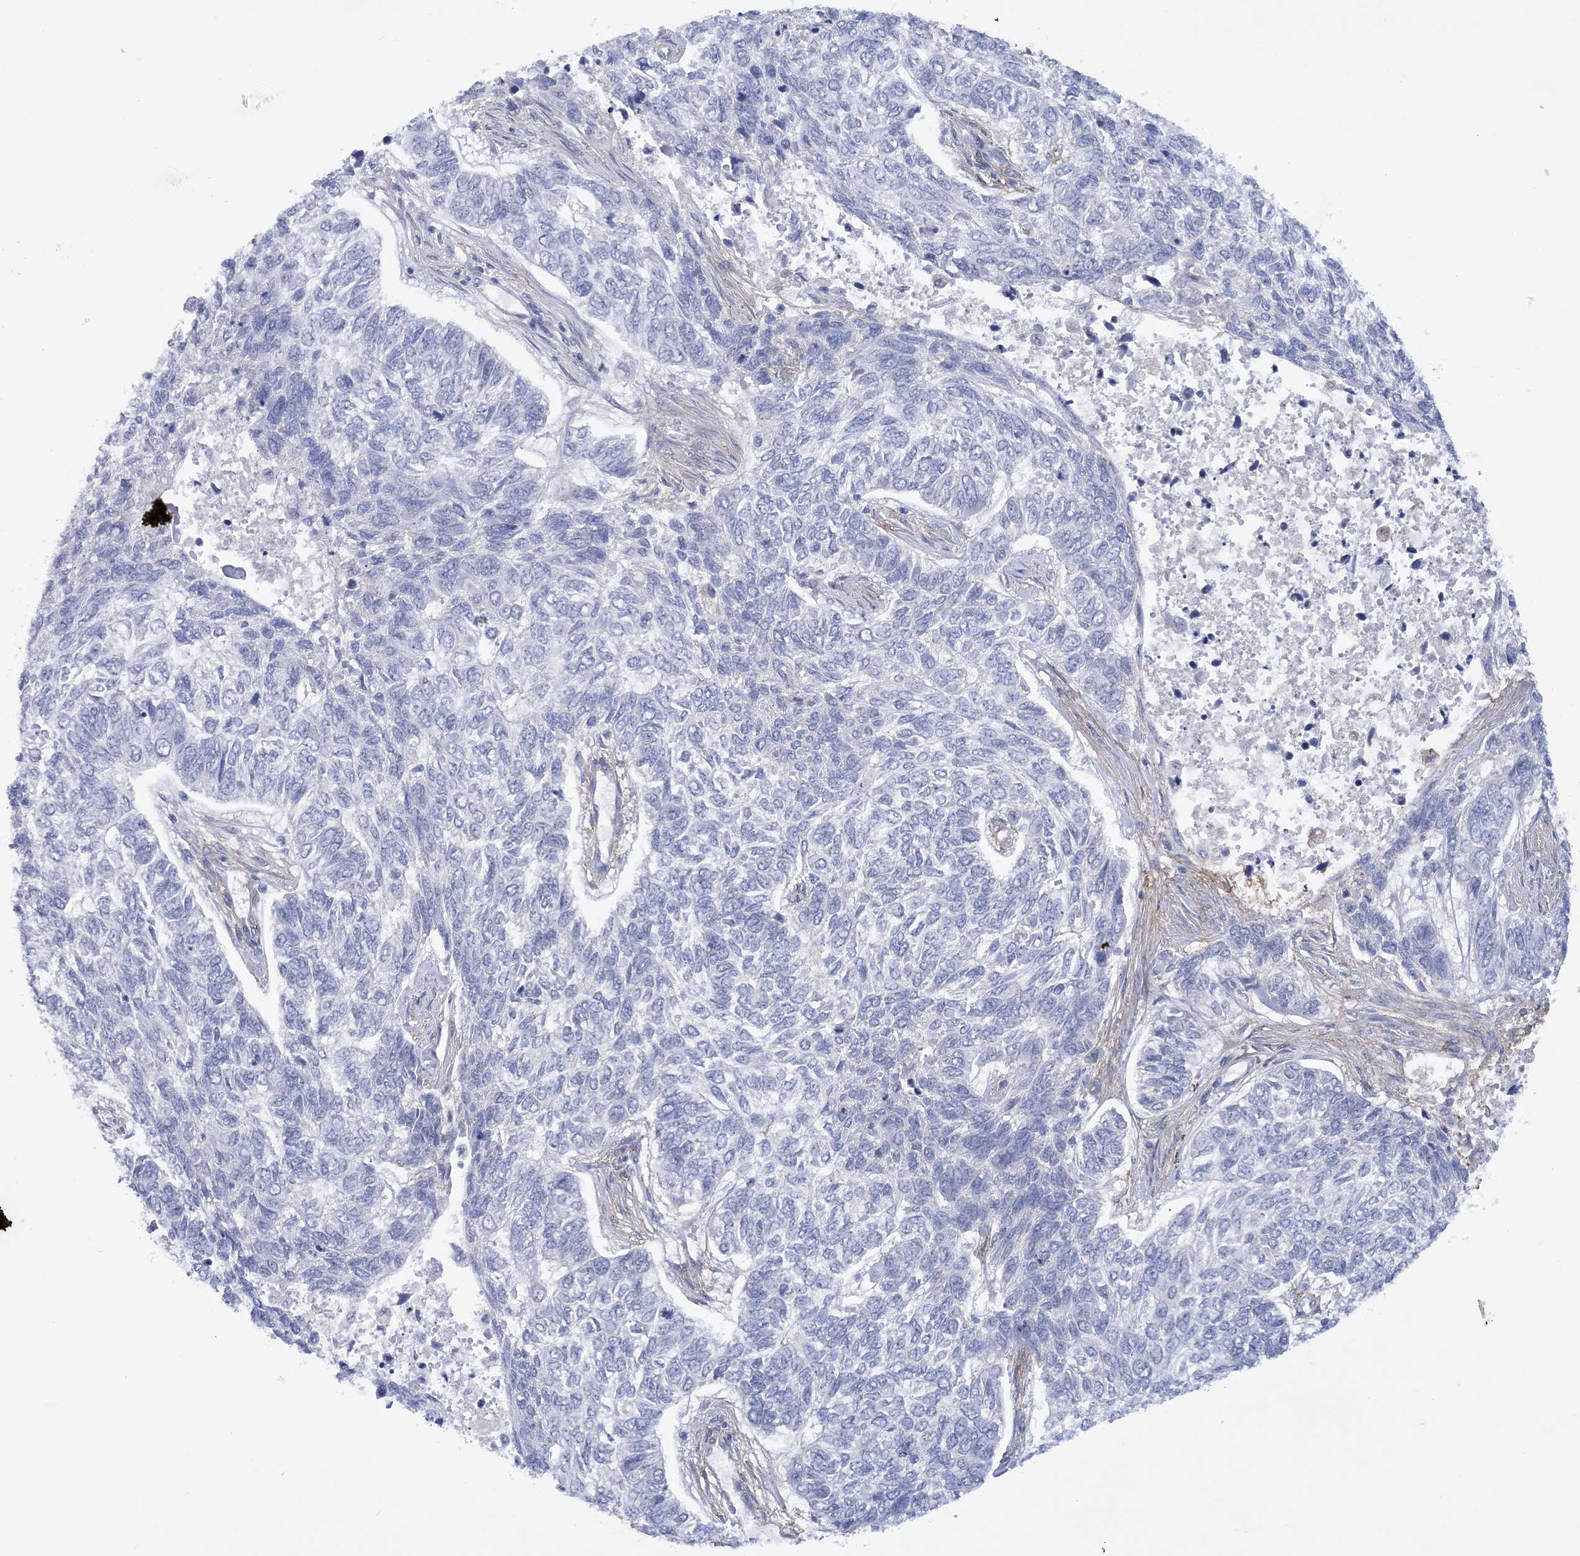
{"staining": {"intensity": "negative", "quantity": "none", "location": "none"}, "tissue": "skin cancer", "cell_type": "Tumor cells", "image_type": "cancer", "snomed": [{"axis": "morphology", "description": "Basal cell carcinoma"}, {"axis": "topography", "description": "Skin"}], "caption": "This is an immunohistochemistry histopathology image of skin basal cell carcinoma. There is no staining in tumor cells.", "gene": "ARSJ", "patient": {"sex": "female", "age": 65}}